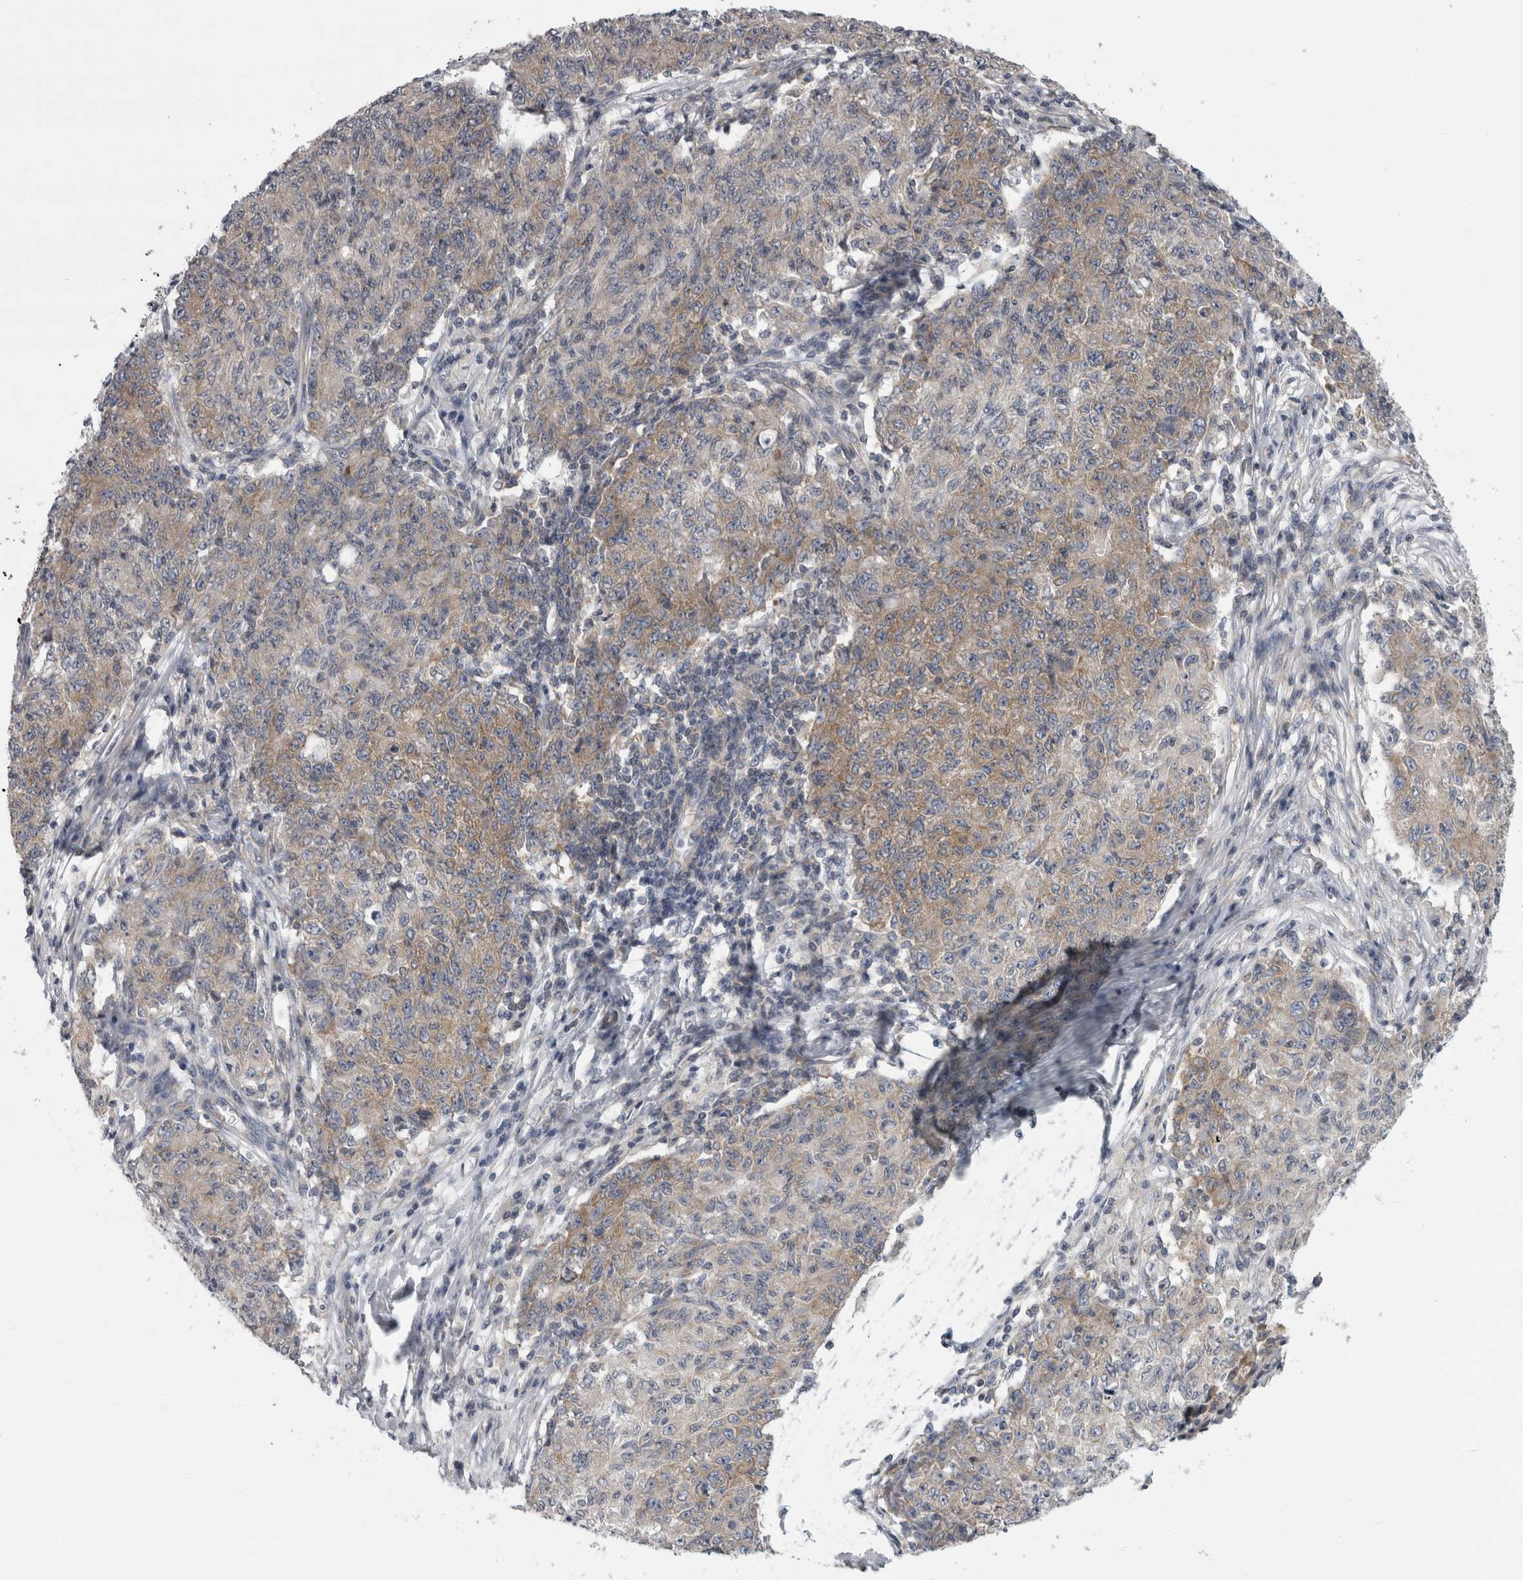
{"staining": {"intensity": "weak", "quantity": ">75%", "location": "cytoplasmic/membranous"}, "tissue": "ovarian cancer", "cell_type": "Tumor cells", "image_type": "cancer", "snomed": [{"axis": "morphology", "description": "Carcinoma, endometroid"}, {"axis": "topography", "description": "Ovary"}], "caption": "Immunohistochemistry (IHC) micrograph of neoplastic tissue: human ovarian cancer (endometroid carcinoma) stained using immunohistochemistry exhibits low levels of weak protein expression localized specifically in the cytoplasmic/membranous of tumor cells, appearing as a cytoplasmic/membranous brown color.", "gene": "PRRC2C", "patient": {"sex": "female", "age": 42}}